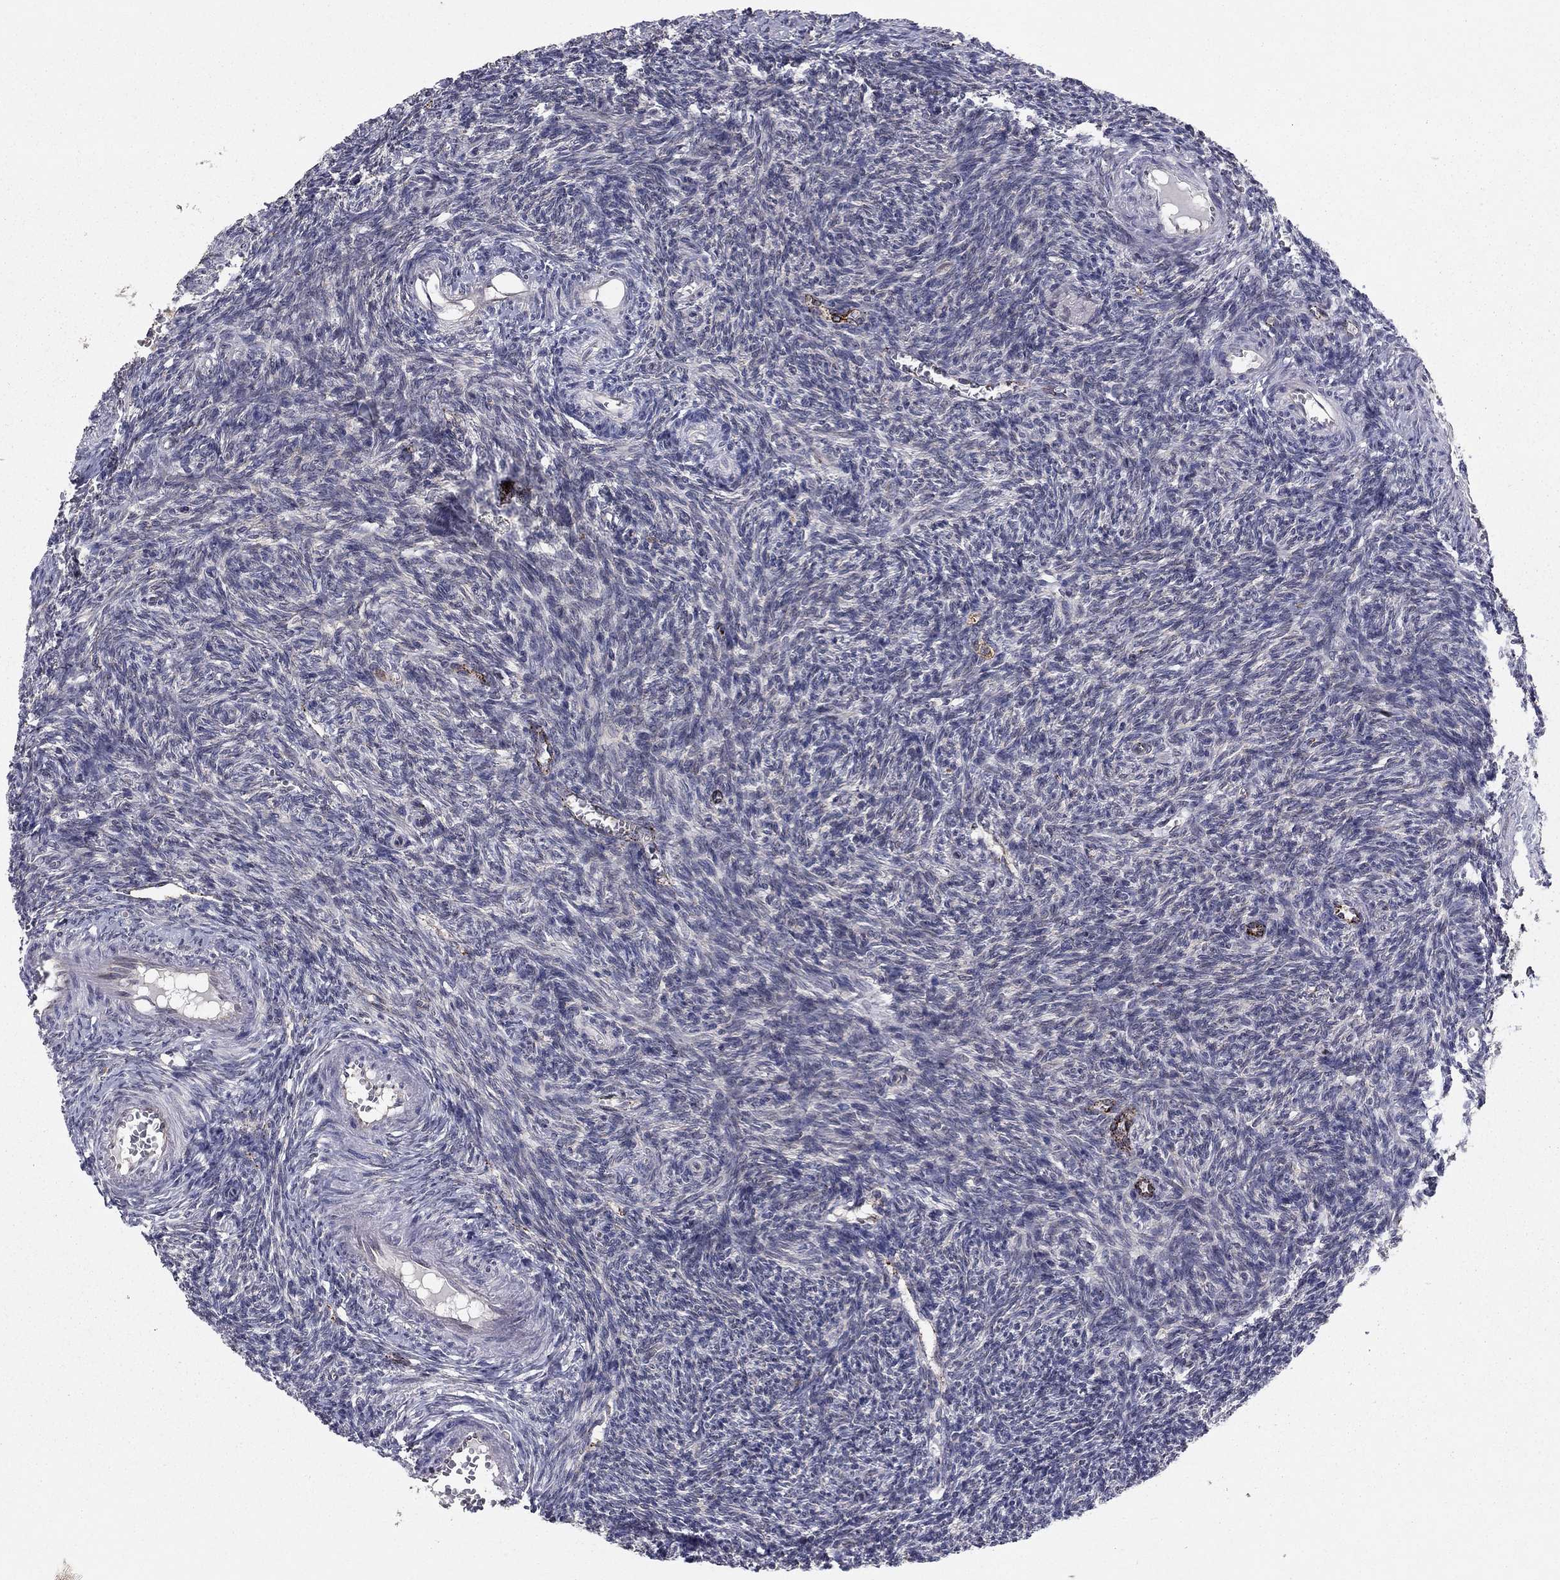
{"staining": {"intensity": "negative", "quantity": "none", "location": "none"}, "tissue": "ovary", "cell_type": "Ovarian stroma cells", "image_type": "normal", "snomed": [{"axis": "morphology", "description": "Normal tissue, NOS"}, {"axis": "topography", "description": "Ovary"}], "caption": "DAB (3,3'-diaminobenzidine) immunohistochemical staining of normal human ovary displays no significant expression in ovarian stroma cells.", "gene": "YIF1A", "patient": {"sex": "female", "age": 27}}